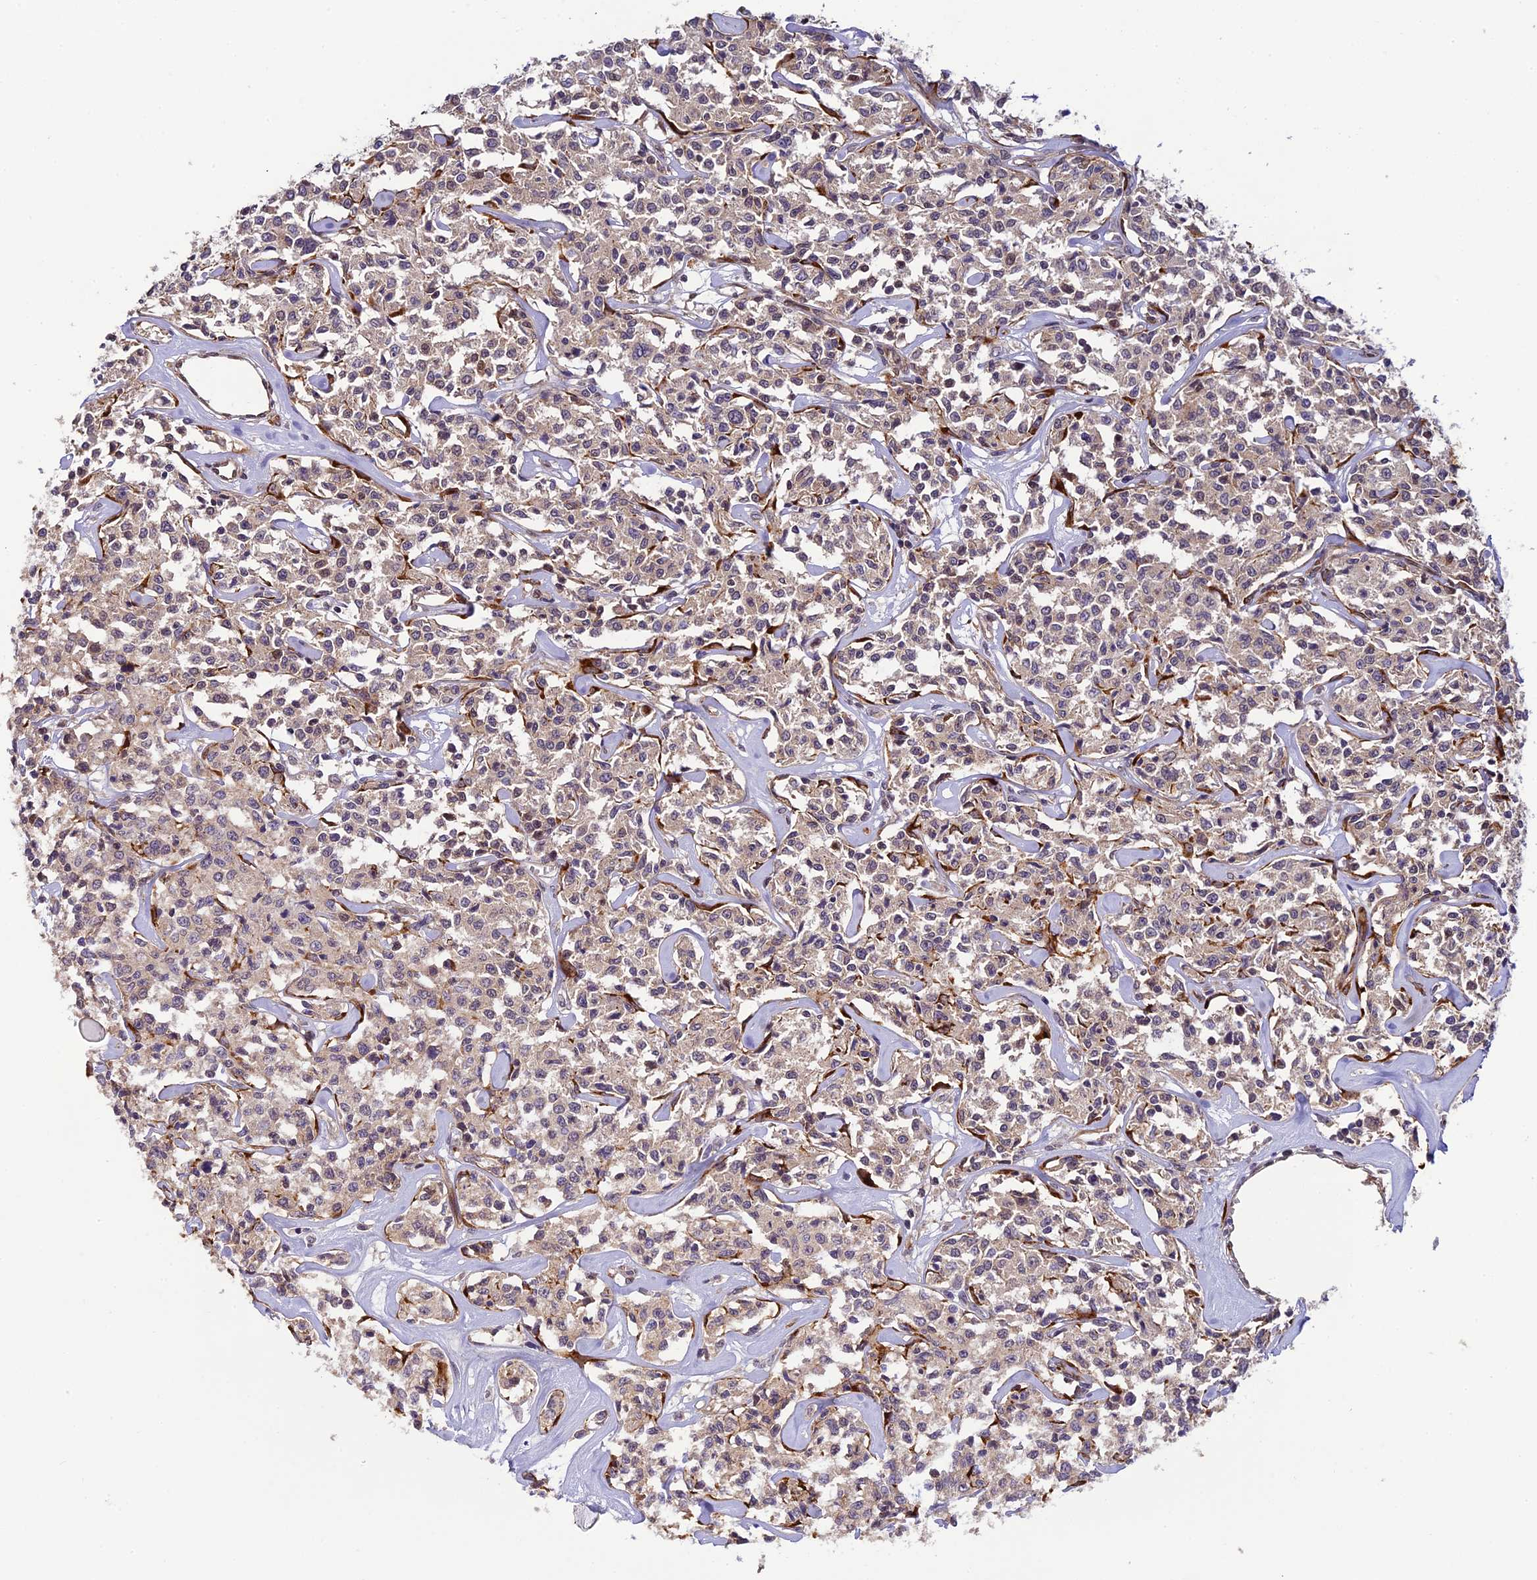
{"staining": {"intensity": "negative", "quantity": "none", "location": "none"}, "tissue": "lymphoma", "cell_type": "Tumor cells", "image_type": "cancer", "snomed": [{"axis": "morphology", "description": "Malignant lymphoma, non-Hodgkin's type, Low grade"}, {"axis": "topography", "description": "Small intestine"}], "caption": "Low-grade malignant lymphoma, non-Hodgkin's type was stained to show a protein in brown. There is no significant staining in tumor cells. (Stains: DAB IHC with hematoxylin counter stain, Microscopy: brightfield microscopy at high magnification).", "gene": "P3H3", "patient": {"sex": "female", "age": 59}}